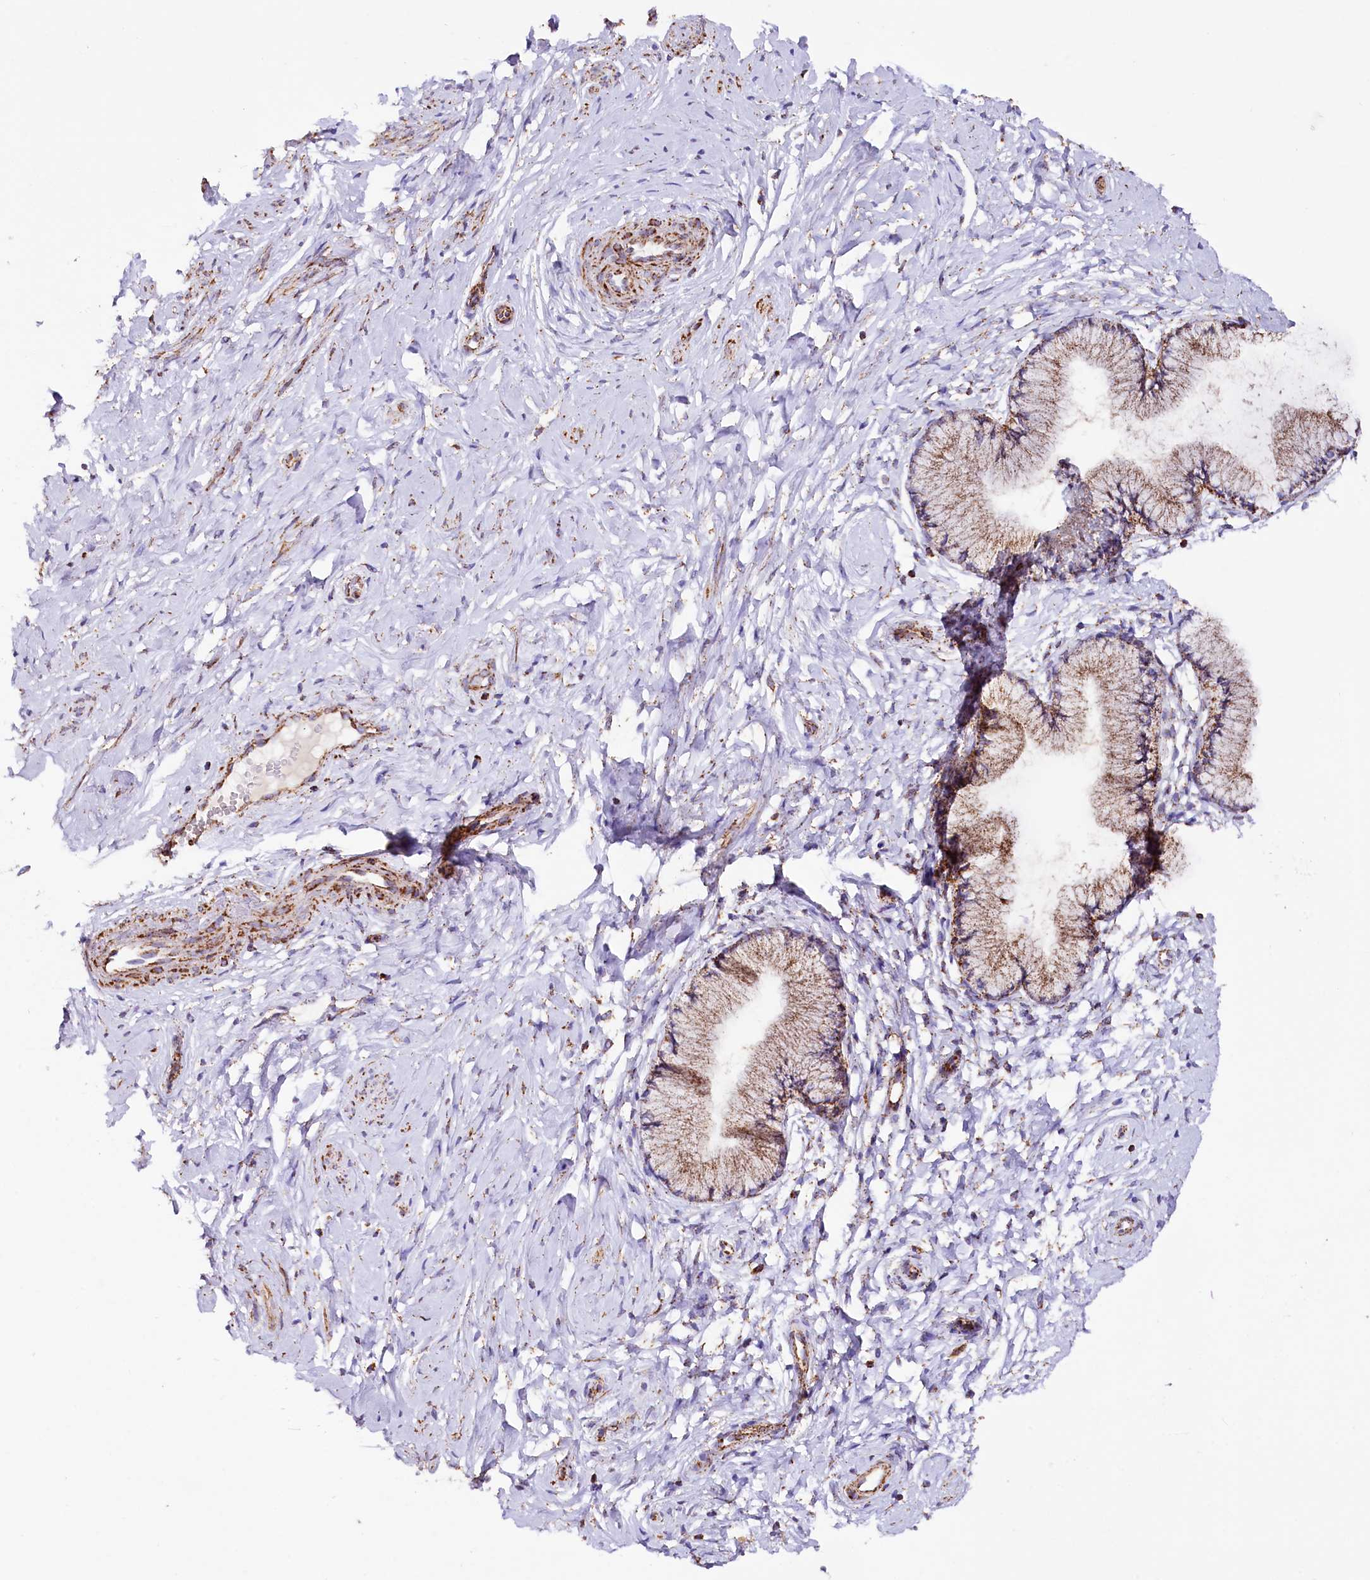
{"staining": {"intensity": "moderate", "quantity": ">75%", "location": "cytoplasmic/membranous"}, "tissue": "cervix", "cell_type": "Glandular cells", "image_type": "normal", "snomed": [{"axis": "morphology", "description": "Normal tissue, NOS"}, {"axis": "topography", "description": "Cervix"}], "caption": "Immunohistochemistry (IHC) of normal human cervix shows medium levels of moderate cytoplasmic/membranous expression in about >75% of glandular cells.", "gene": "APLP2", "patient": {"sex": "female", "age": 33}}